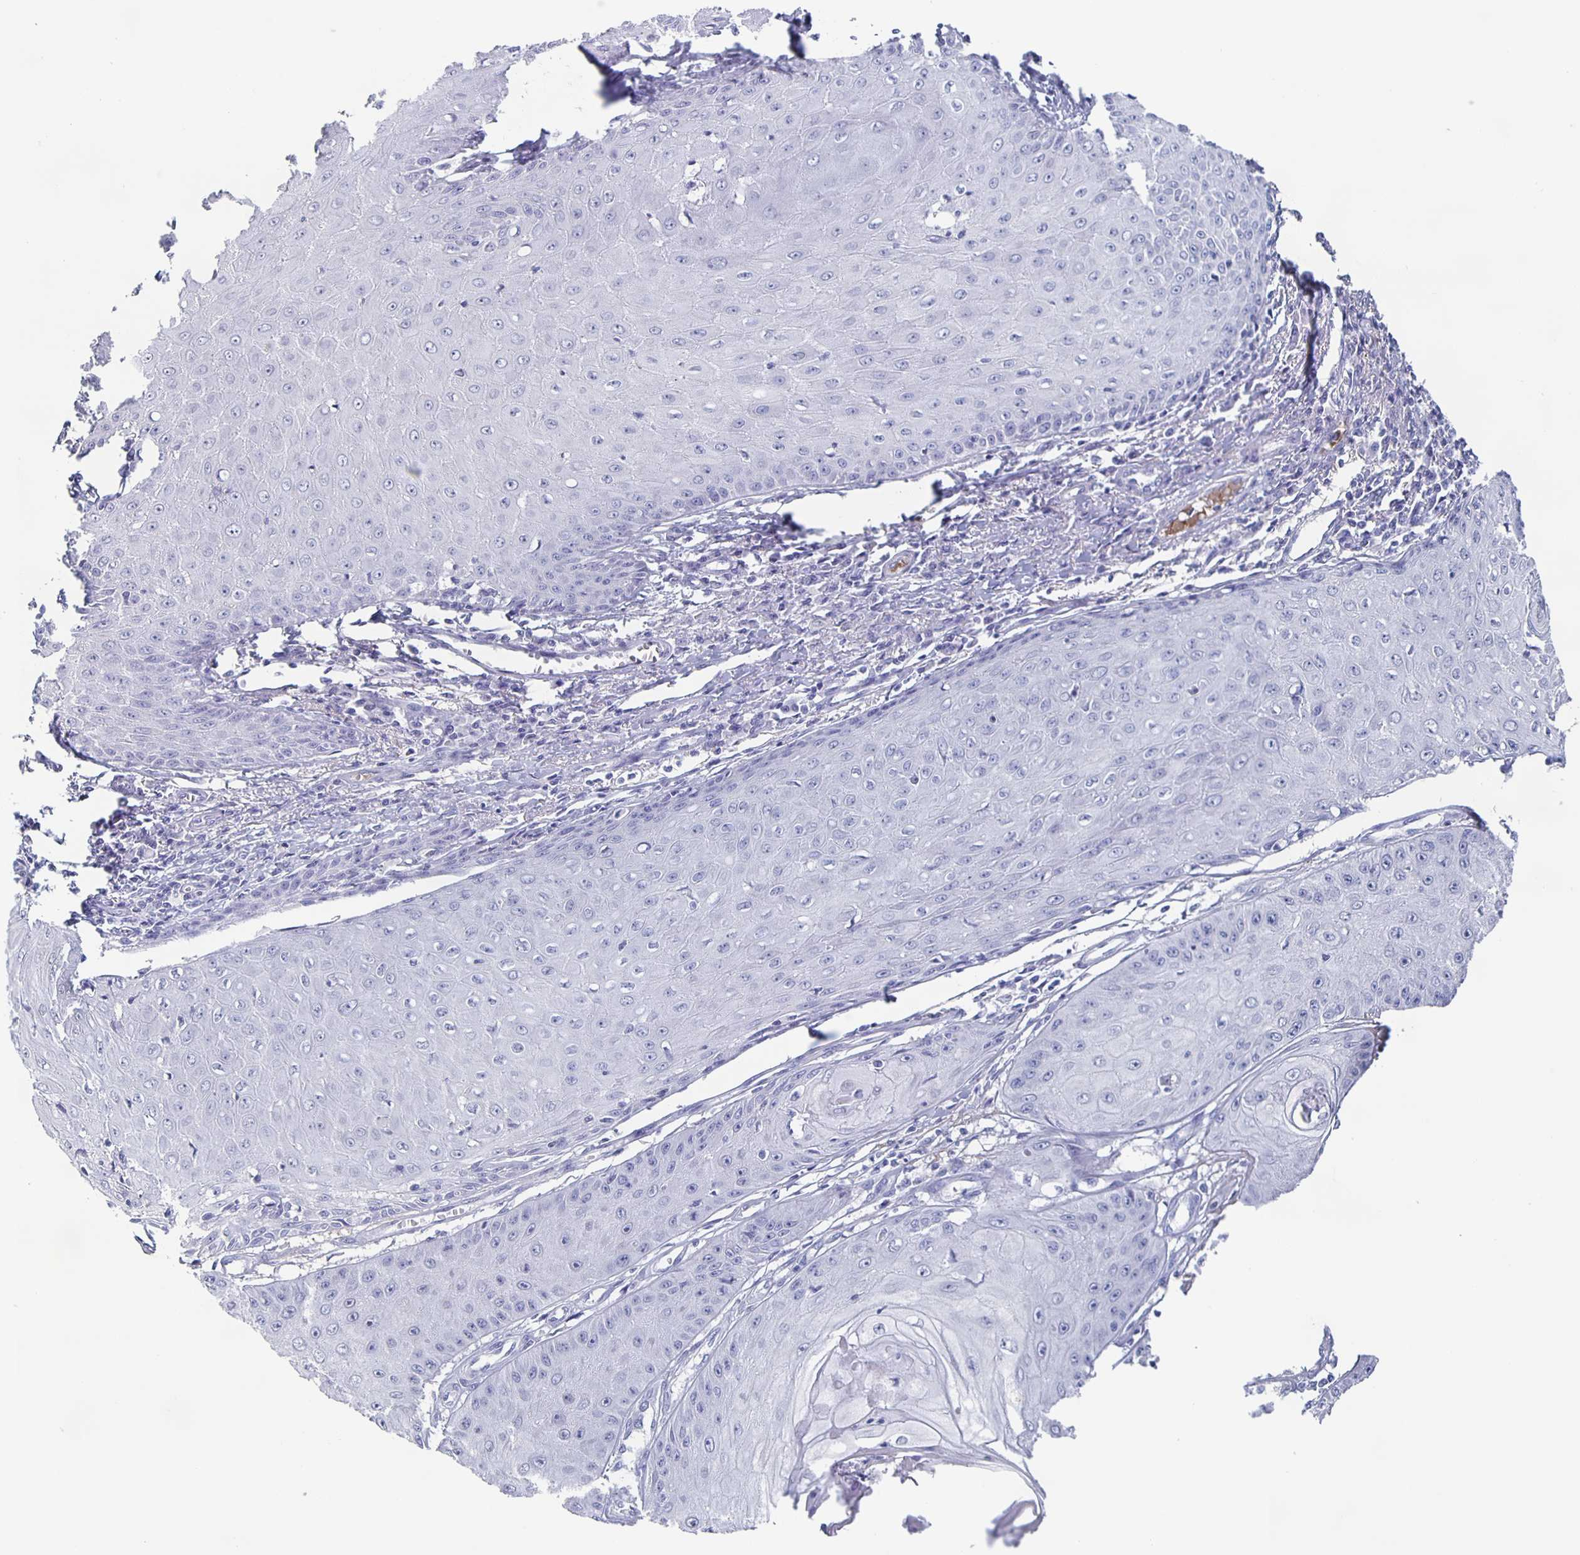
{"staining": {"intensity": "negative", "quantity": "none", "location": "none"}, "tissue": "skin cancer", "cell_type": "Tumor cells", "image_type": "cancer", "snomed": [{"axis": "morphology", "description": "Squamous cell carcinoma, NOS"}, {"axis": "topography", "description": "Skin"}], "caption": "Immunohistochemistry image of skin cancer stained for a protein (brown), which demonstrates no expression in tumor cells.", "gene": "FGA", "patient": {"sex": "male", "age": 70}}